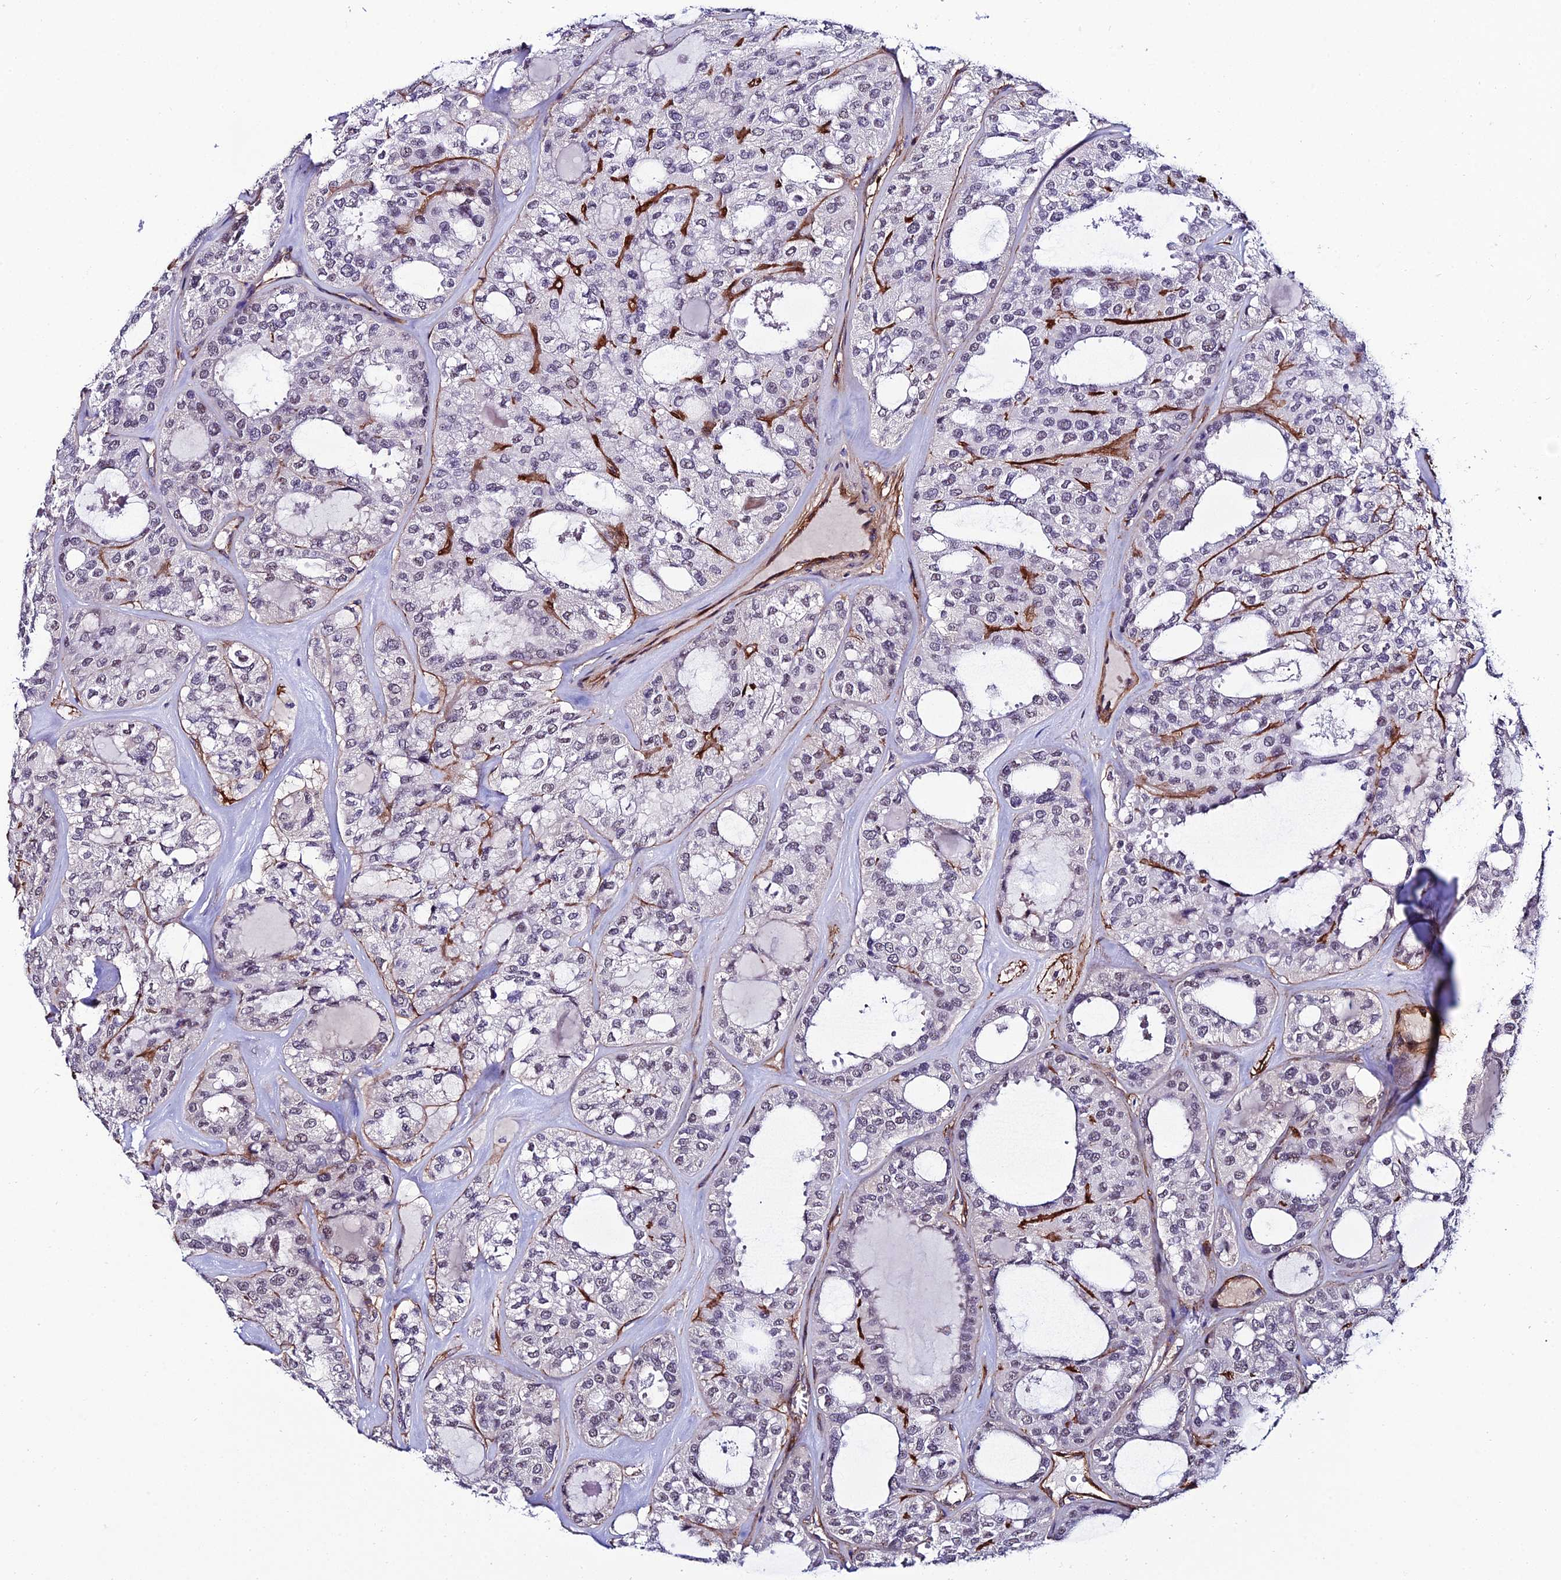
{"staining": {"intensity": "weak", "quantity": "<25%", "location": "nuclear"}, "tissue": "thyroid cancer", "cell_type": "Tumor cells", "image_type": "cancer", "snomed": [{"axis": "morphology", "description": "Follicular adenoma carcinoma, NOS"}, {"axis": "topography", "description": "Thyroid gland"}], "caption": "This is an immunohistochemistry (IHC) micrograph of human thyroid cancer. There is no positivity in tumor cells.", "gene": "SYT15", "patient": {"sex": "male", "age": 75}}